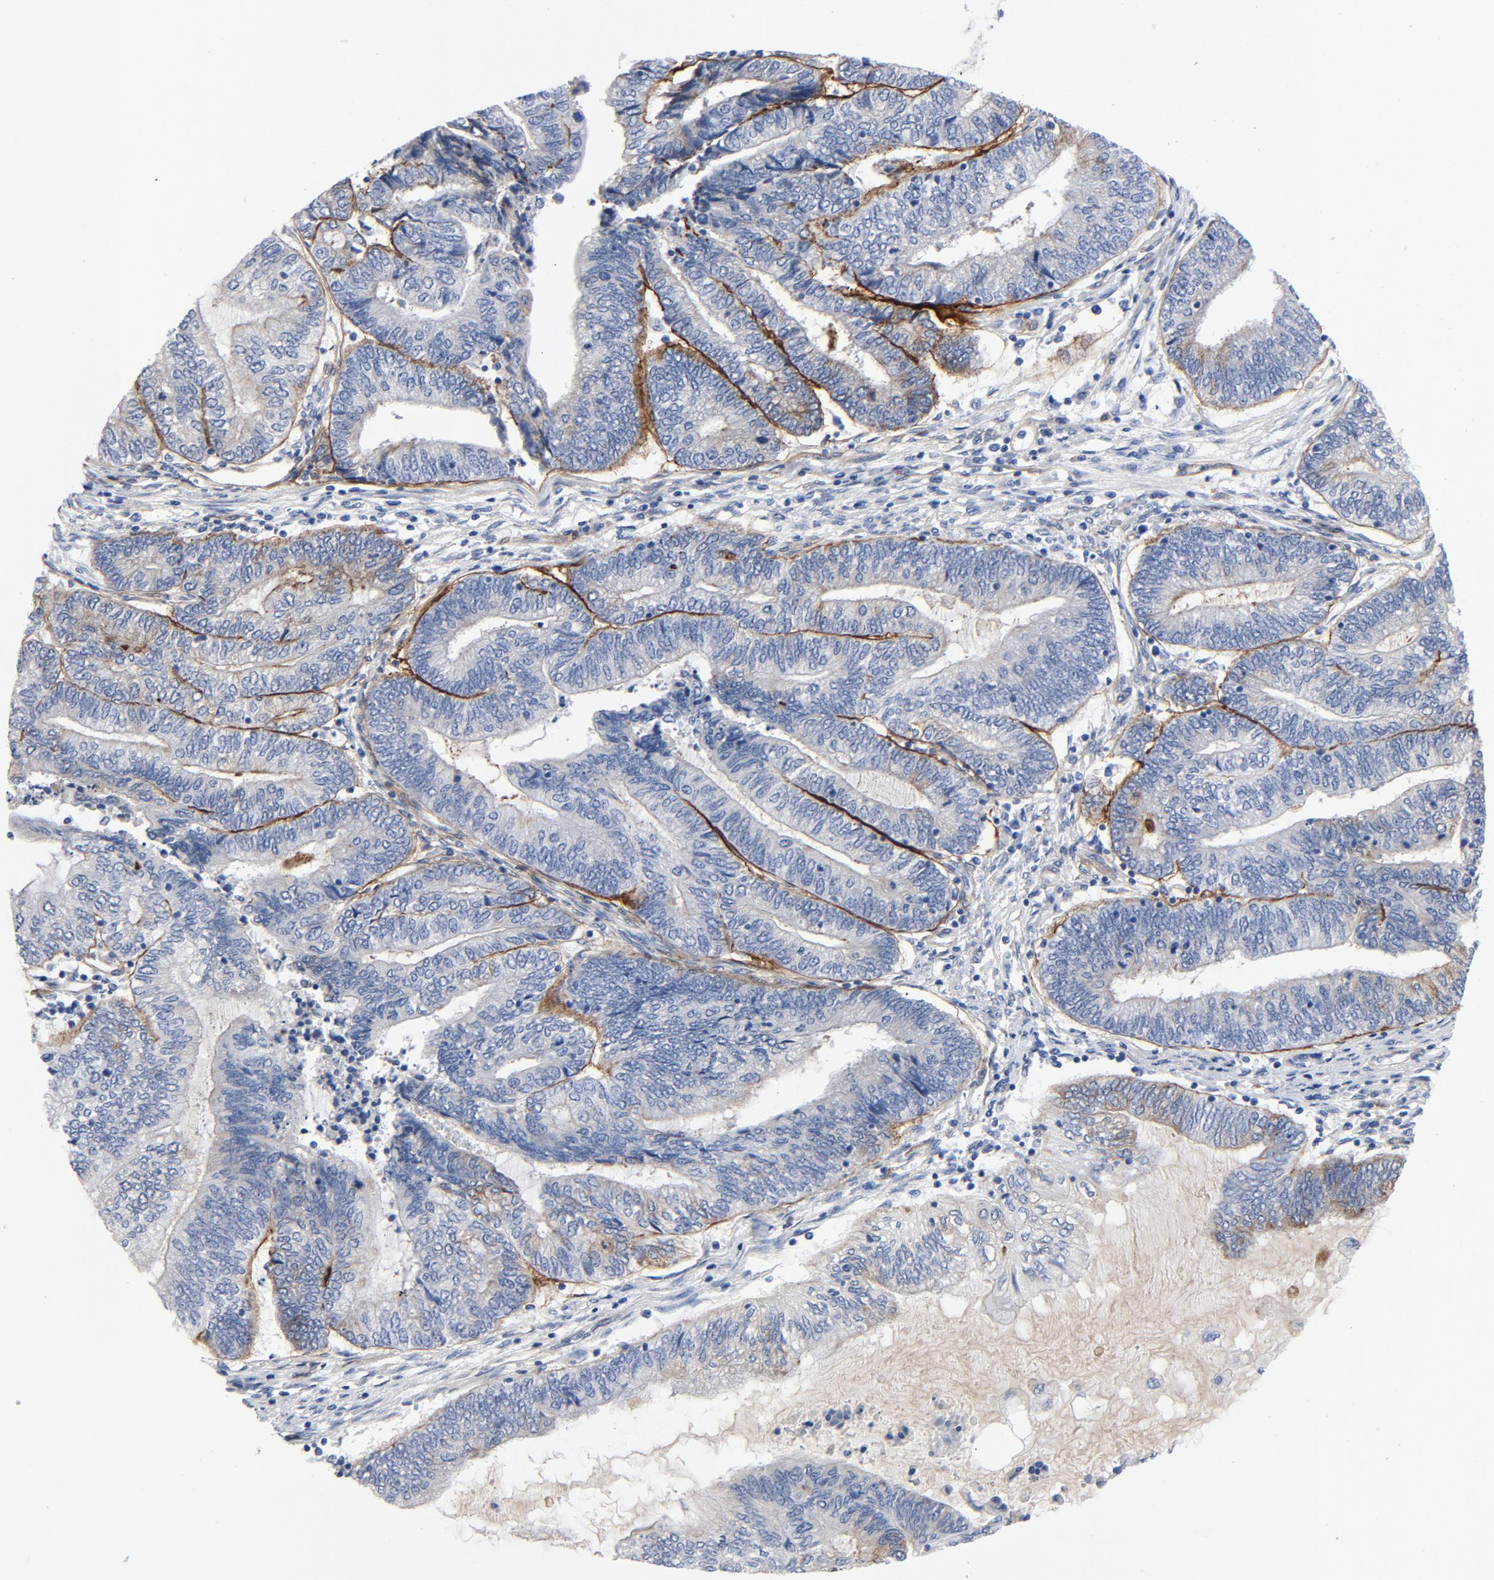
{"staining": {"intensity": "negative", "quantity": "none", "location": "none"}, "tissue": "endometrial cancer", "cell_type": "Tumor cells", "image_type": "cancer", "snomed": [{"axis": "morphology", "description": "Adenocarcinoma, NOS"}, {"axis": "topography", "description": "Uterus"}, {"axis": "topography", "description": "Endometrium"}], "caption": "Tumor cells show no significant positivity in adenocarcinoma (endometrial). Brightfield microscopy of immunohistochemistry stained with DAB (3,3'-diaminobenzidine) (brown) and hematoxylin (blue), captured at high magnification.", "gene": "LAMC1", "patient": {"sex": "female", "age": 70}}